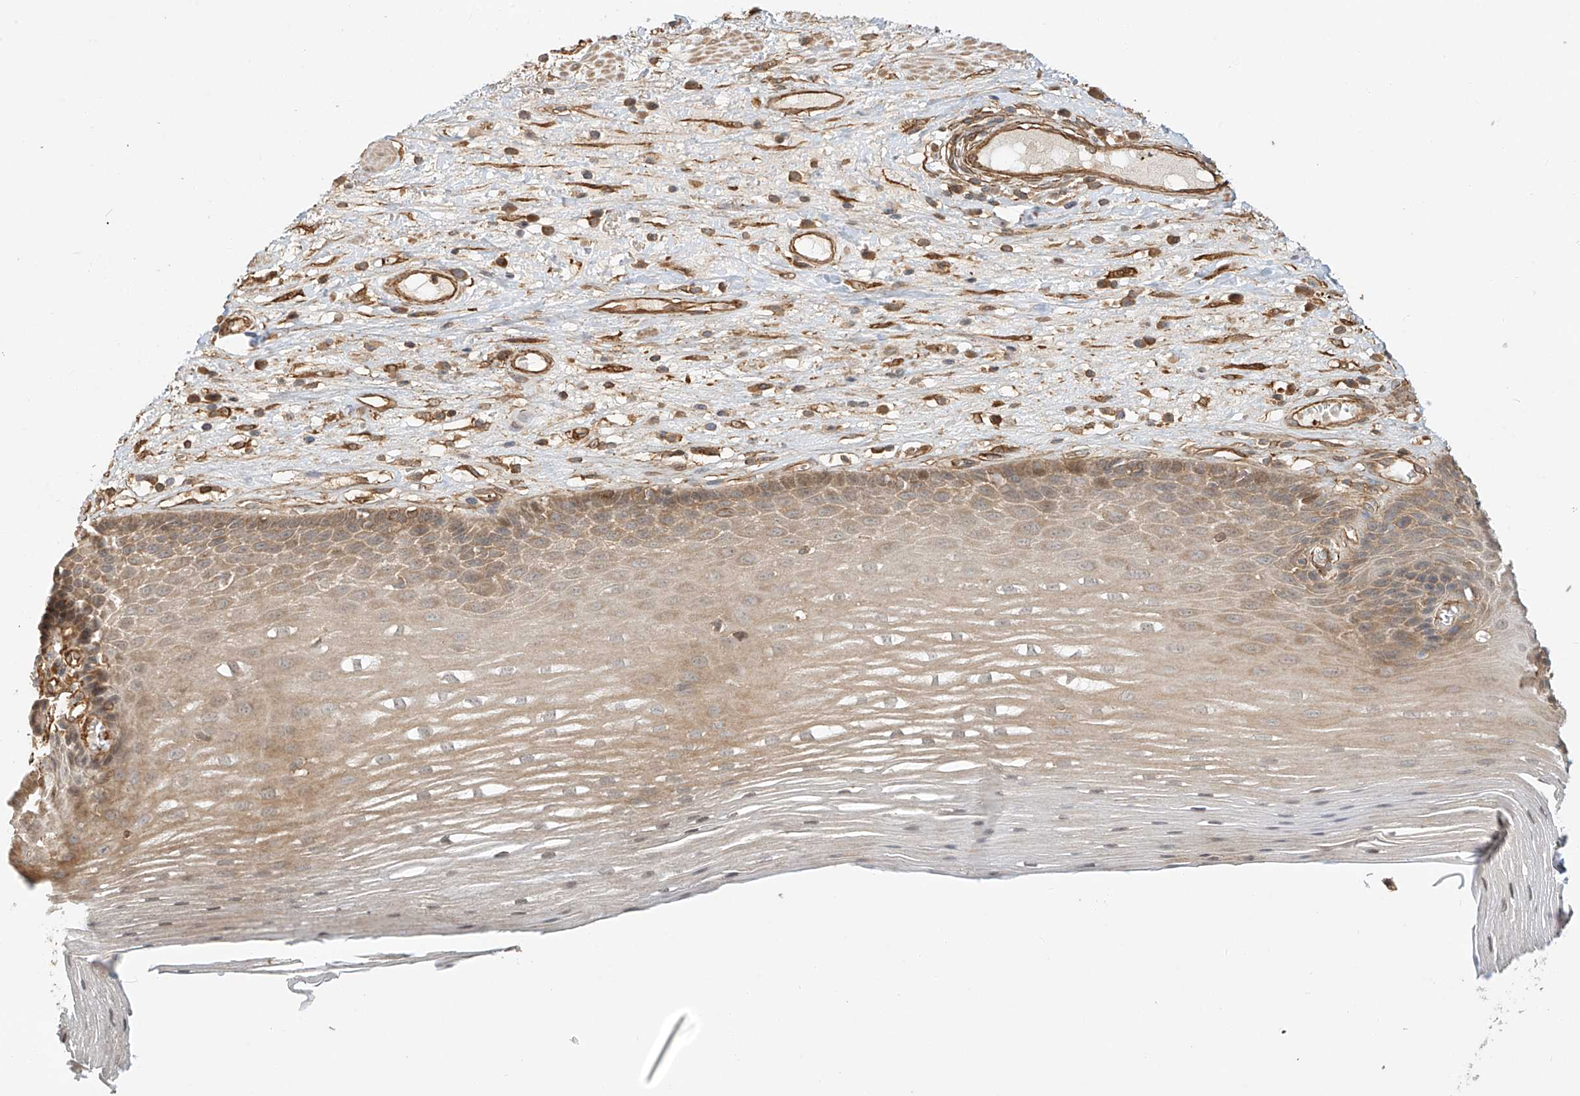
{"staining": {"intensity": "moderate", "quantity": ">75%", "location": "cytoplasmic/membranous"}, "tissue": "esophagus", "cell_type": "Squamous epithelial cells", "image_type": "normal", "snomed": [{"axis": "morphology", "description": "Normal tissue, NOS"}, {"axis": "topography", "description": "Esophagus"}], "caption": "Protein expression by IHC displays moderate cytoplasmic/membranous staining in approximately >75% of squamous epithelial cells in normal esophagus. (IHC, brightfield microscopy, high magnification).", "gene": "CSMD3", "patient": {"sex": "male", "age": 62}}